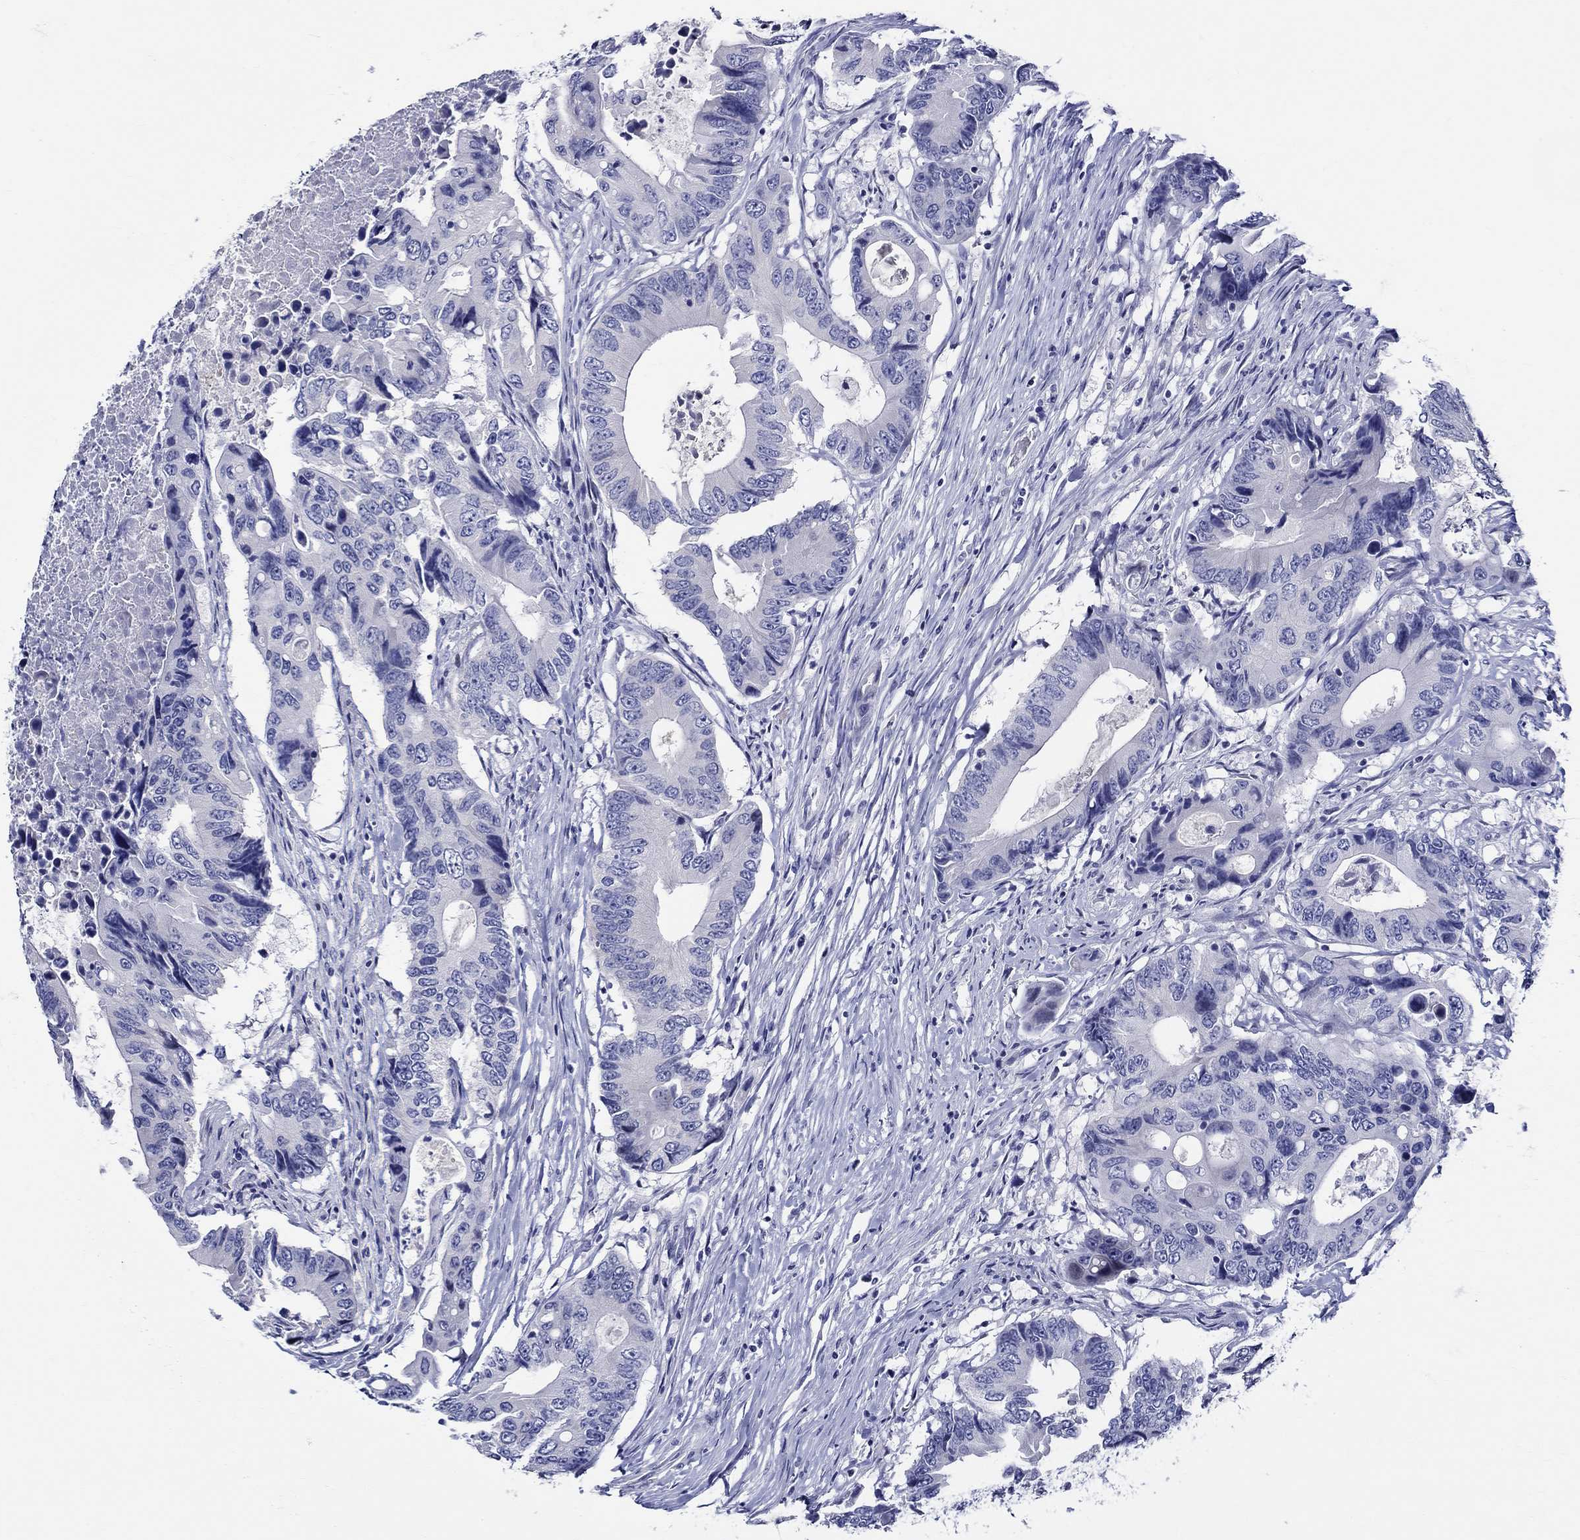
{"staining": {"intensity": "negative", "quantity": "none", "location": "none"}, "tissue": "colorectal cancer", "cell_type": "Tumor cells", "image_type": "cancer", "snomed": [{"axis": "morphology", "description": "Adenocarcinoma, NOS"}, {"axis": "topography", "description": "Colon"}], "caption": "Photomicrograph shows no protein staining in tumor cells of adenocarcinoma (colorectal) tissue.", "gene": "CRYGS", "patient": {"sex": "female", "age": 90}}